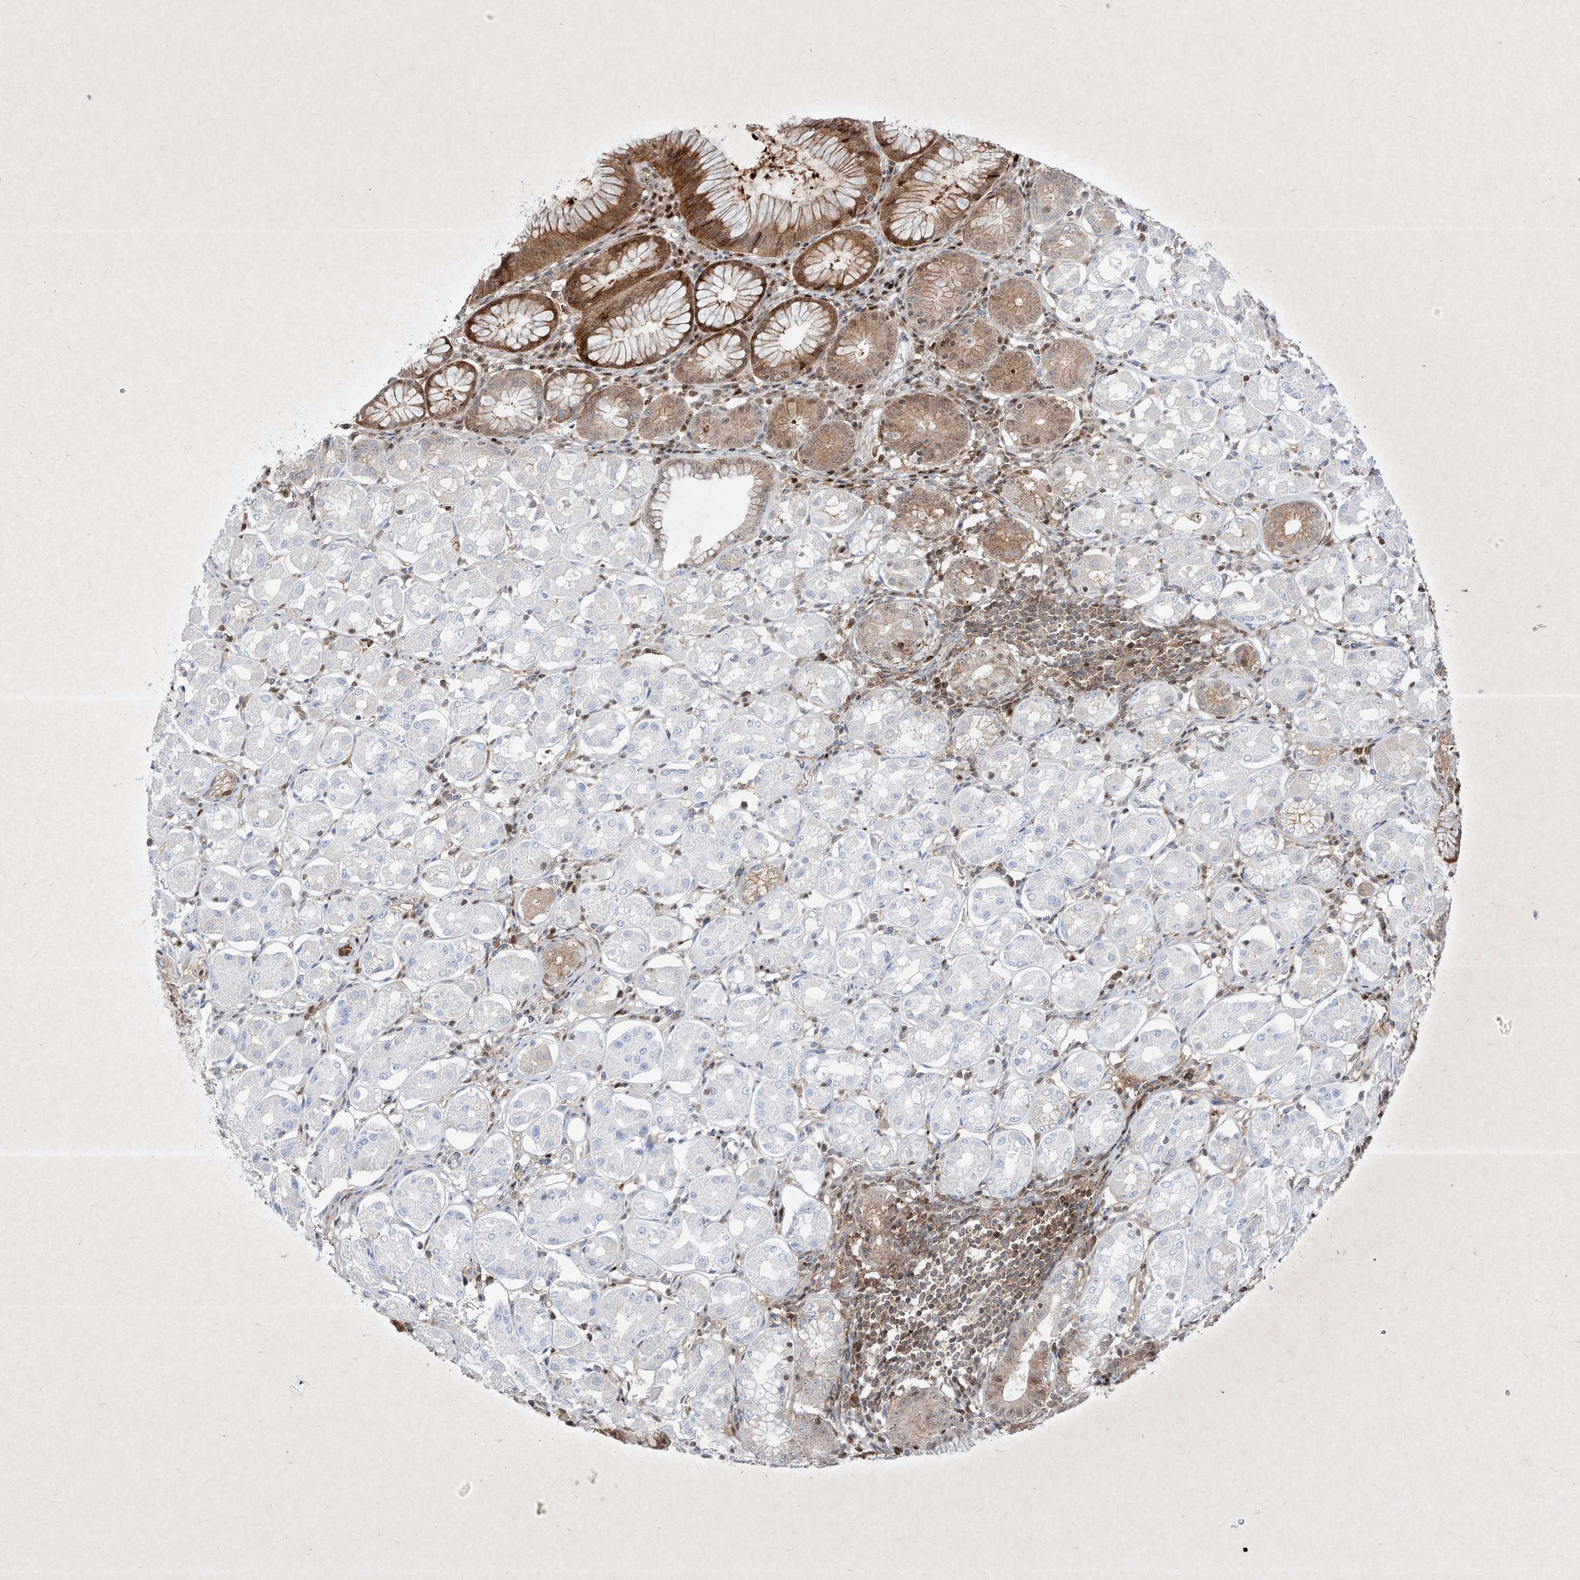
{"staining": {"intensity": "moderate", "quantity": "<25%", "location": "cytoplasmic/membranous"}, "tissue": "stomach", "cell_type": "Glandular cells", "image_type": "normal", "snomed": [{"axis": "morphology", "description": "Normal tissue, NOS"}, {"axis": "topography", "description": "Stomach, lower"}], "caption": "Normal stomach displays moderate cytoplasmic/membranous expression in approximately <25% of glandular cells.", "gene": "PSMB10", "patient": {"sex": "female", "age": 56}}